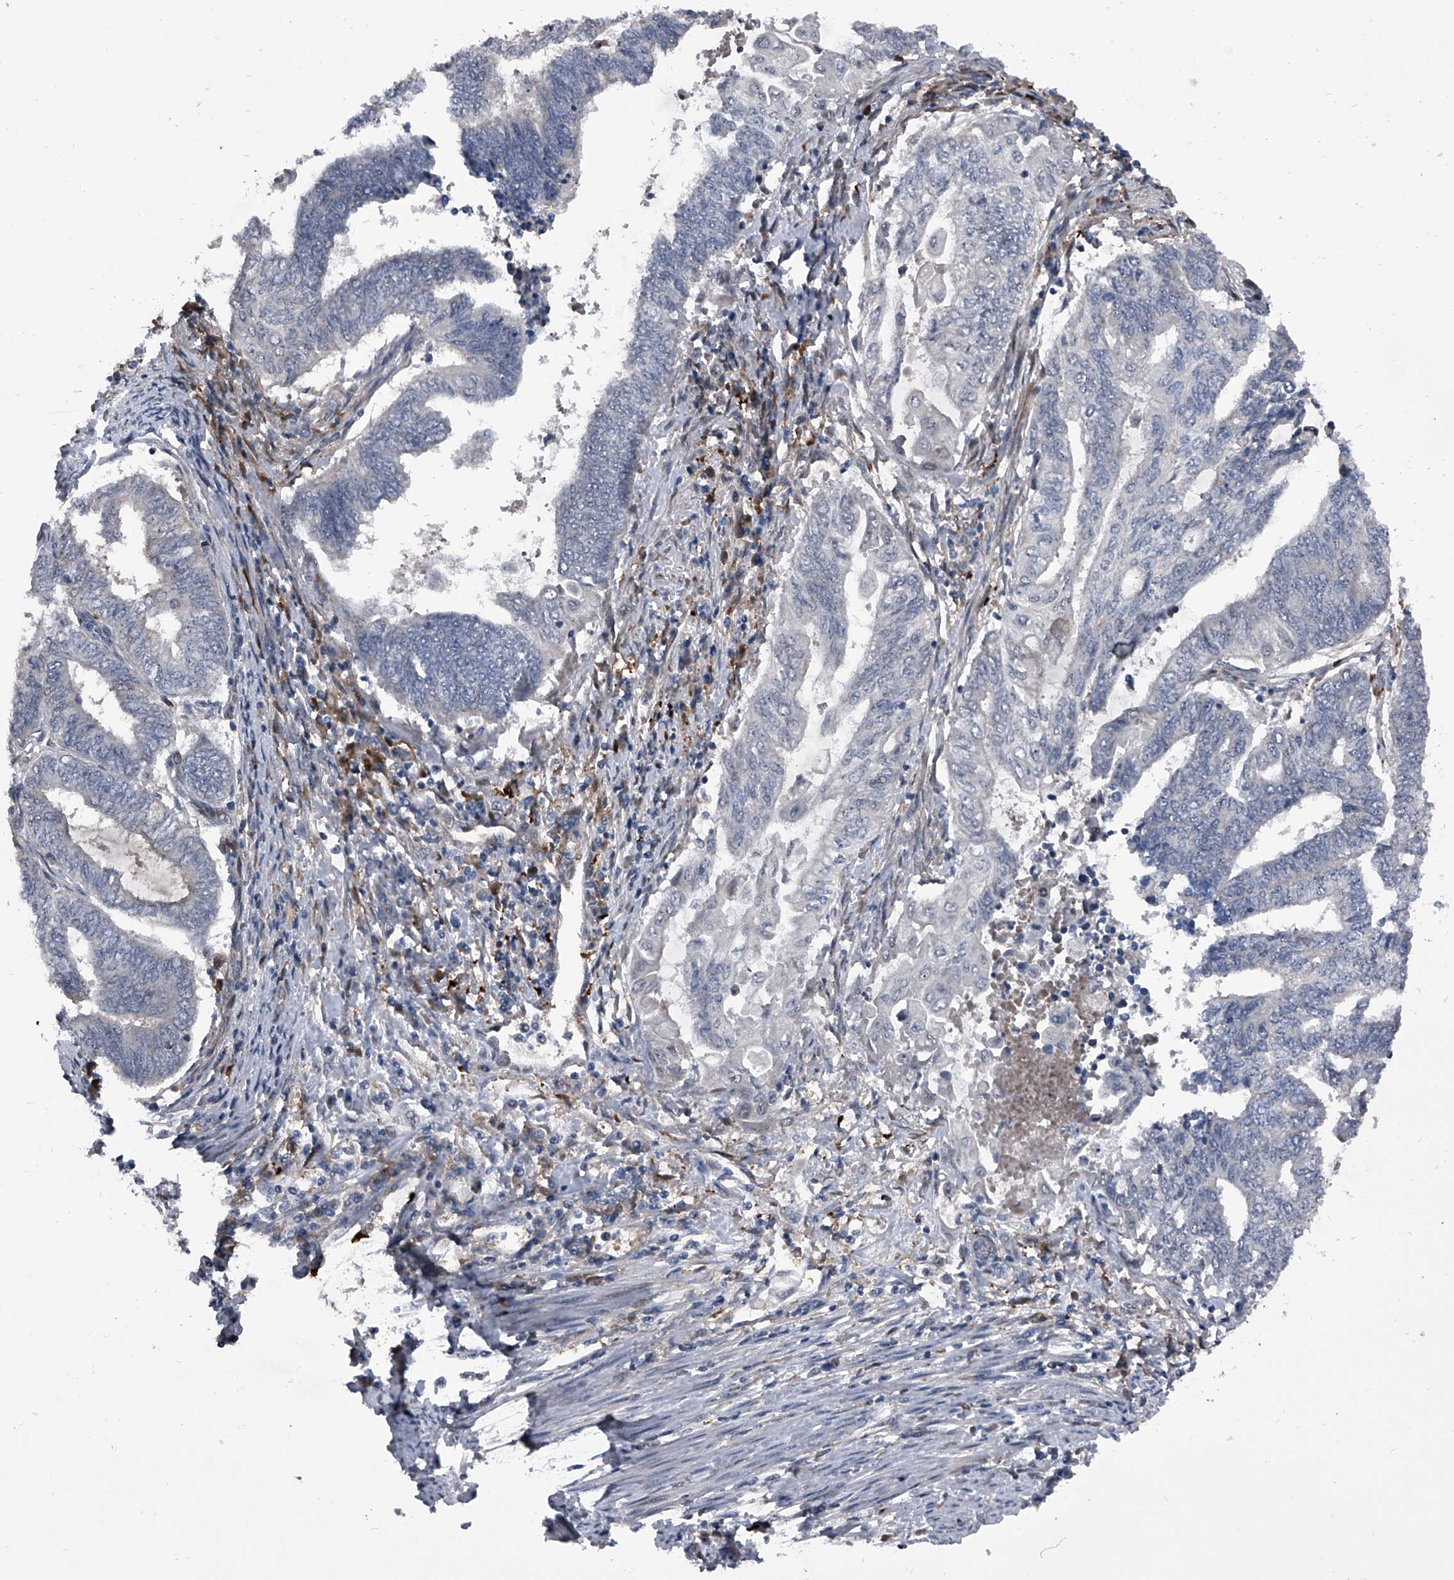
{"staining": {"intensity": "negative", "quantity": "none", "location": "none"}, "tissue": "endometrial cancer", "cell_type": "Tumor cells", "image_type": "cancer", "snomed": [{"axis": "morphology", "description": "Adenocarcinoma, NOS"}, {"axis": "topography", "description": "Uterus"}, {"axis": "topography", "description": "Endometrium"}], "caption": "Immunohistochemical staining of endometrial cancer (adenocarcinoma) shows no significant positivity in tumor cells.", "gene": "ELK4", "patient": {"sex": "female", "age": 70}}